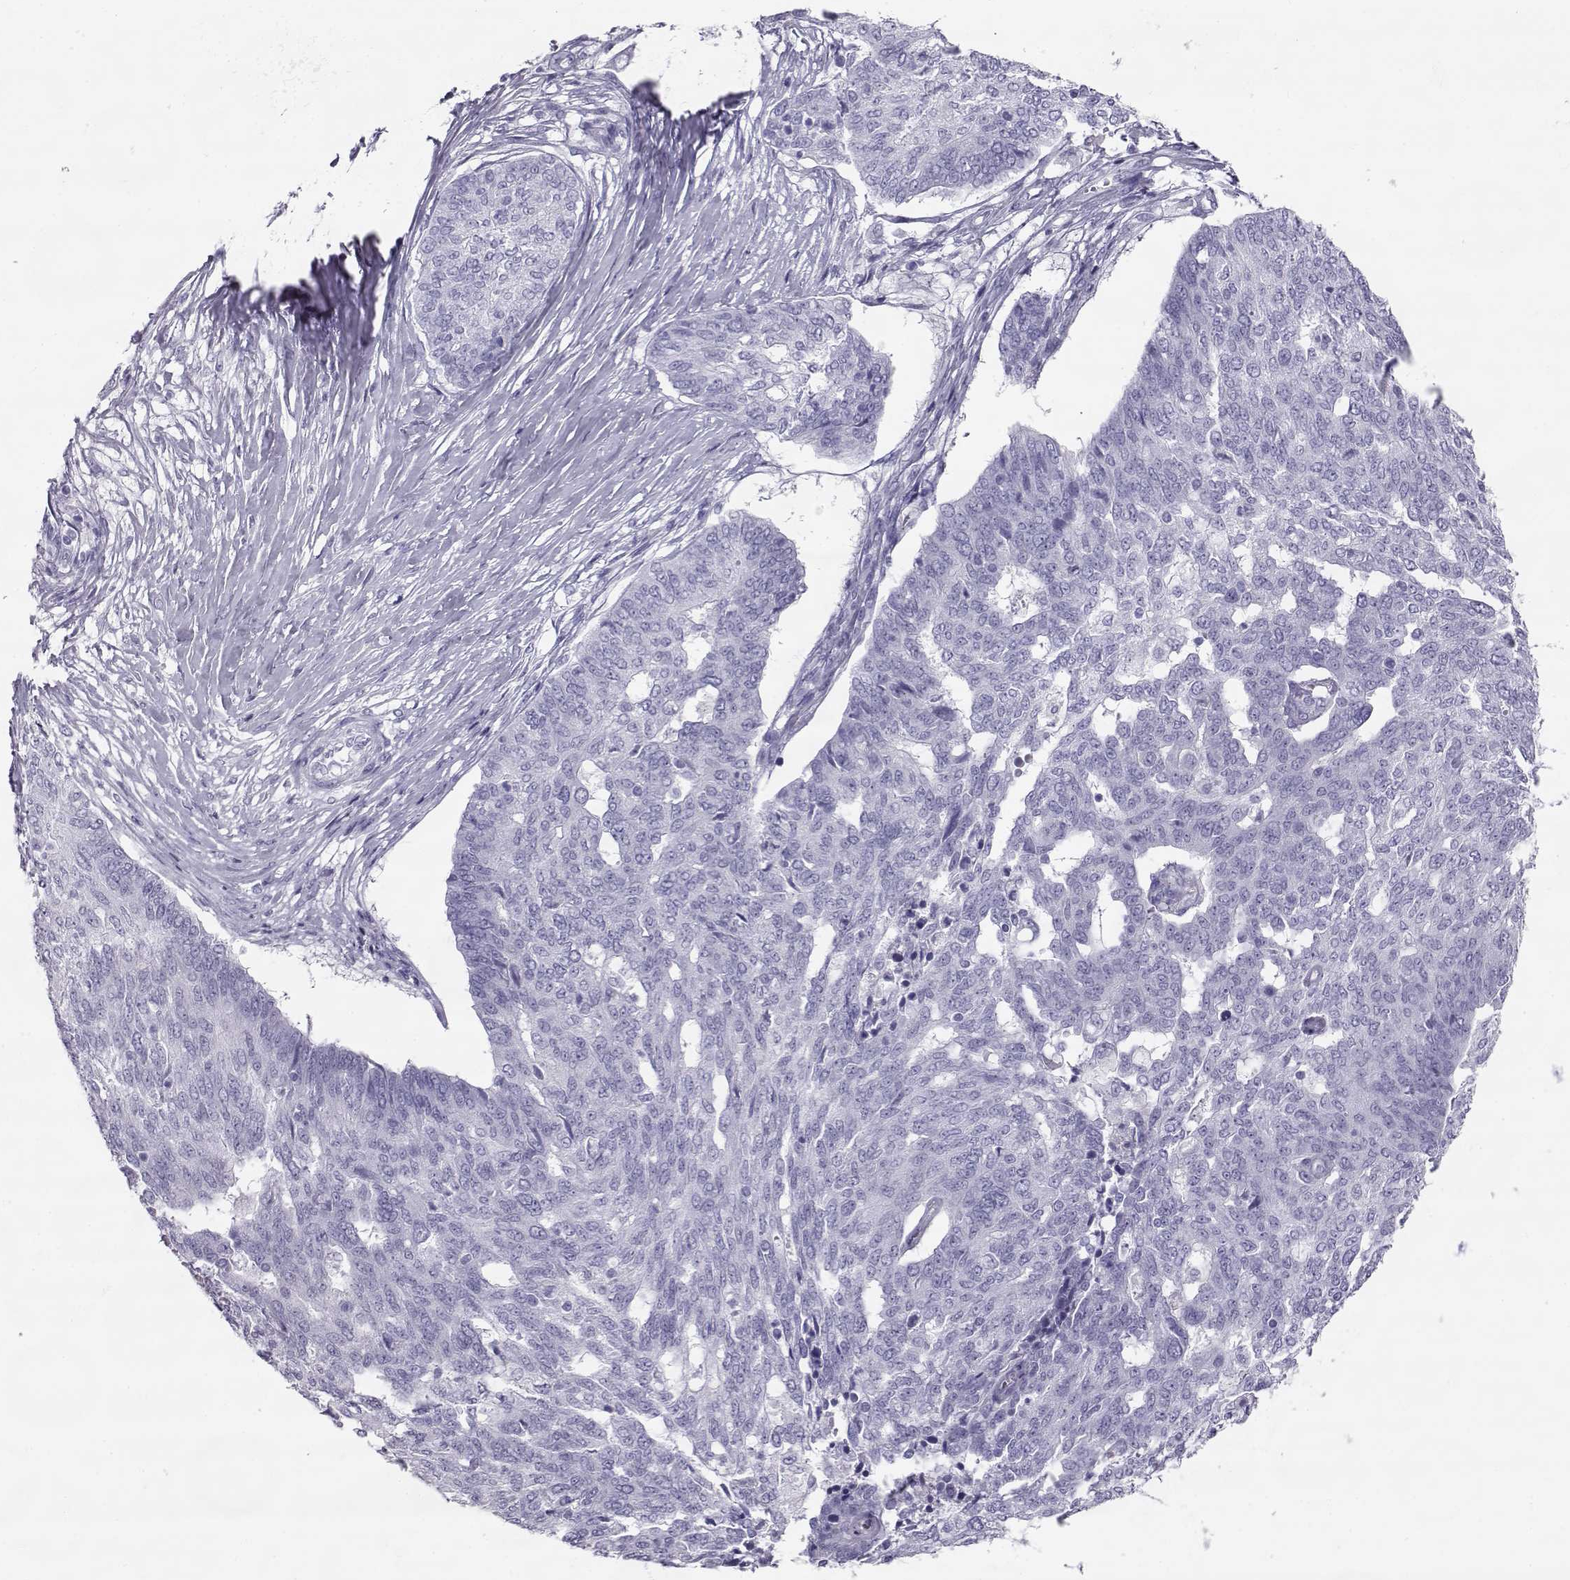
{"staining": {"intensity": "negative", "quantity": "none", "location": "none"}, "tissue": "ovarian cancer", "cell_type": "Tumor cells", "image_type": "cancer", "snomed": [{"axis": "morphology", "description": "Cystadenocarcinoma, serous, NOS"}, {"axis": "topography", "description": "Ovary"}], "caption": "Tumor cells are negative for protein expression in human ovarian cancer.", "gene": "RD3", "patient": {"sex": "female", "age": 67}}